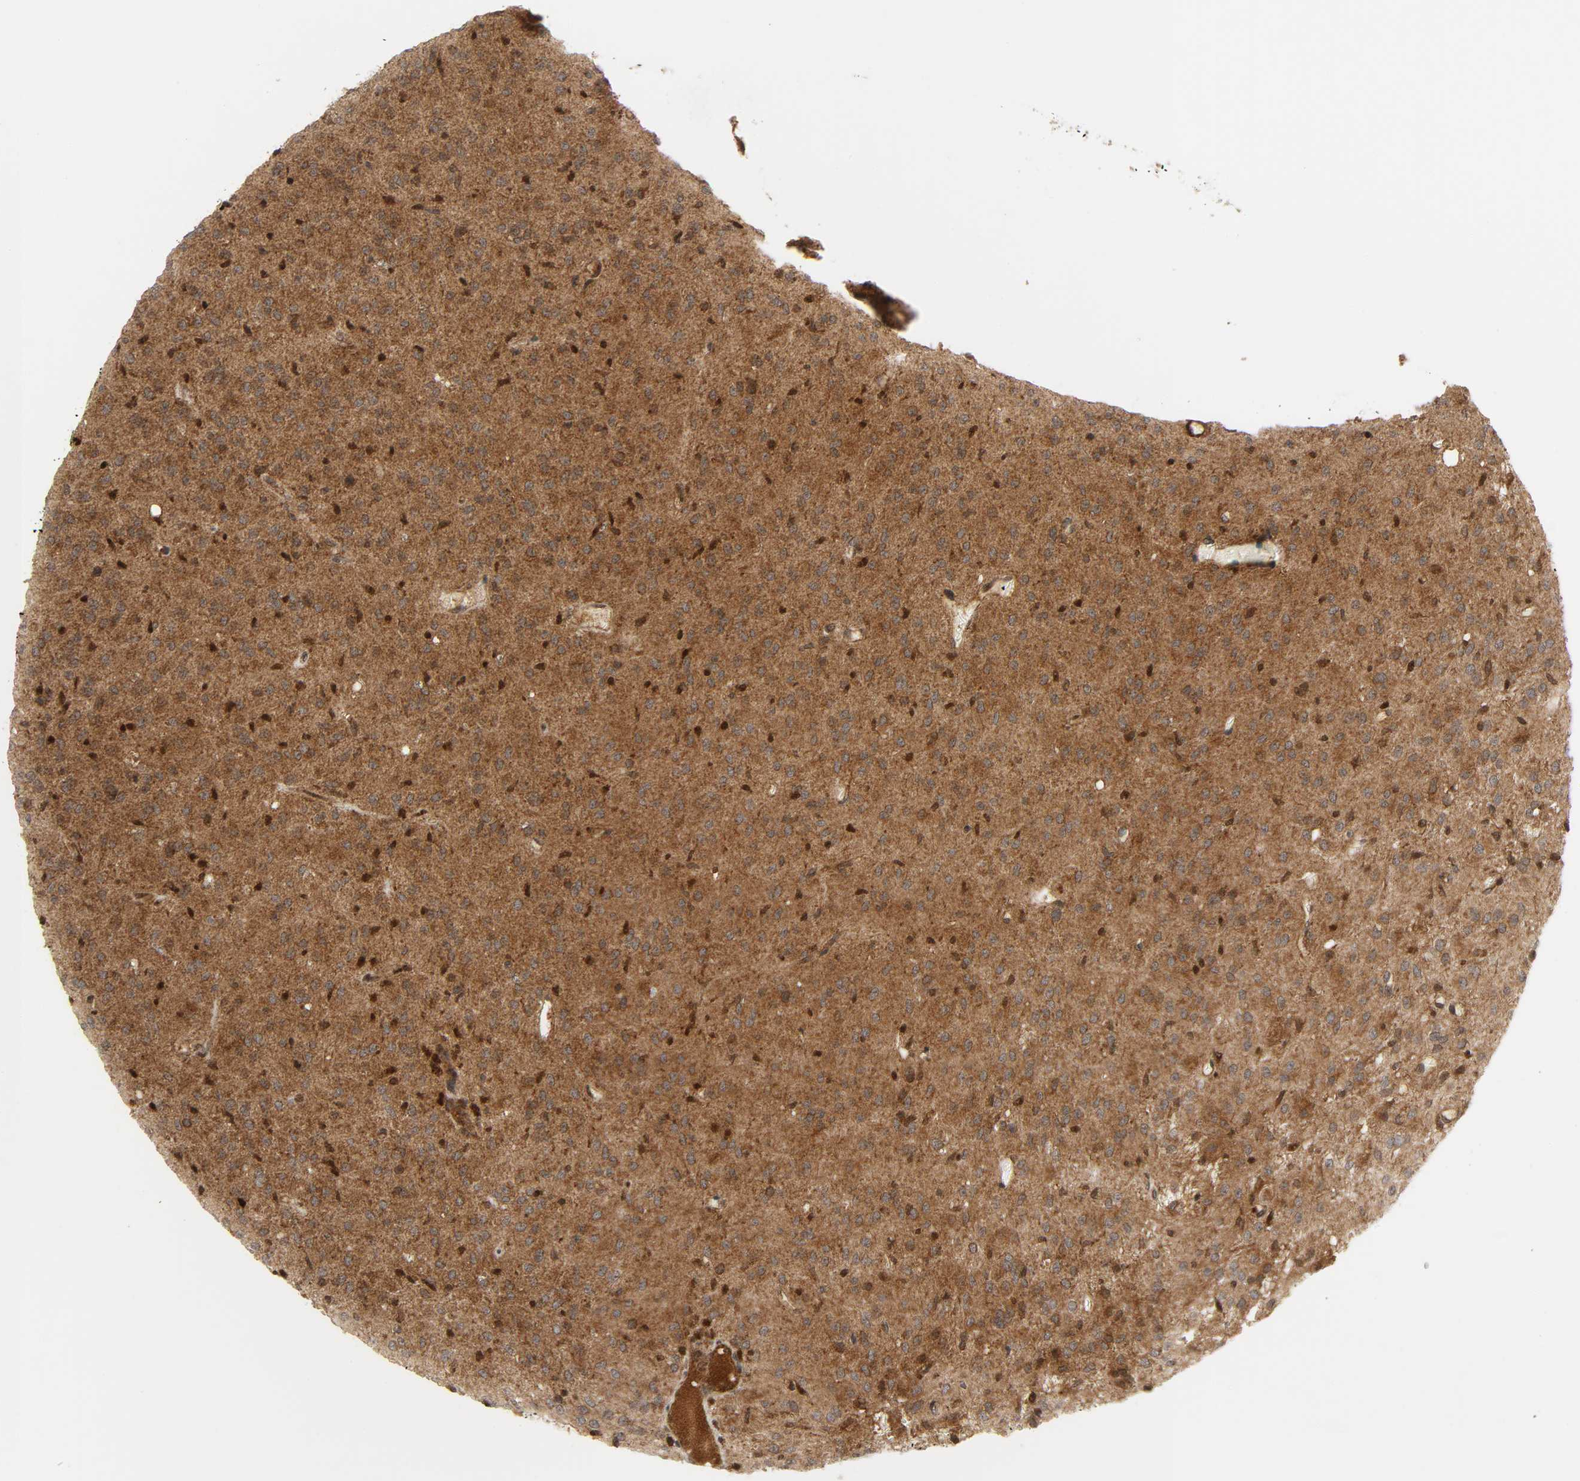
{"staining": {"intensity": "moderate", "quantity": ">75%", "location": "cytoplasmic/membranous"}, "tissue": "glioma", "cell_type": "Tumor cells", "image_type": "cancer", "snomed": [{"axis": "morphology", "description": "Glioma, malignant, High grade"}, {"axis": "topography", "description": "Brain"}], "caption": "Immunohistochemistry (DAB) staining of glioma displays moderate cytoplasmic/membranous protein positivity in about >75% of tumor cells.", "gene": "CHUK", "patient": {"sex": "female", "age": 59}}